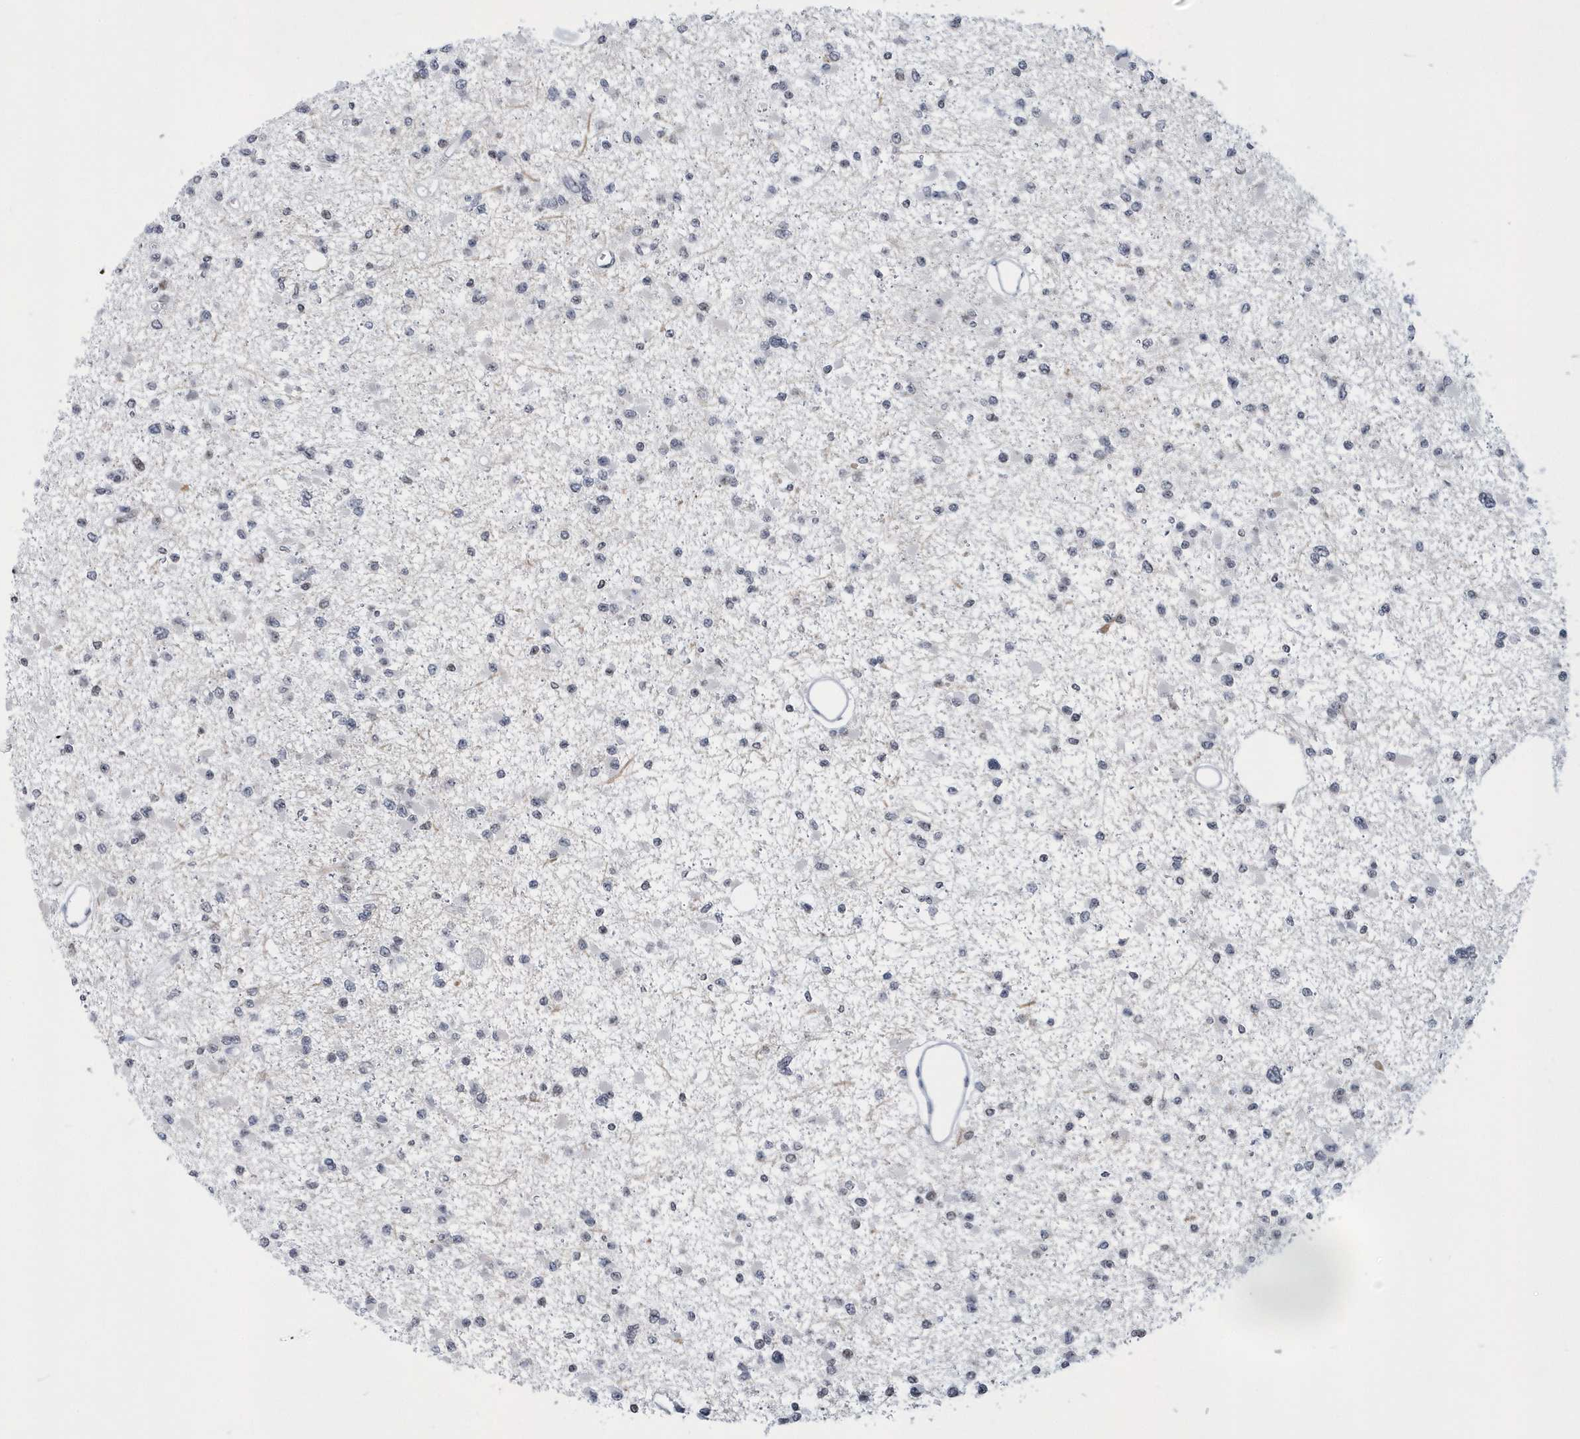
{"staining": {"intensity": "negative", "quantity": "none", "location": "none"}, "tissue": "glioma", "cell_type": "Tumor cells", "image_type": "cancer", "snomed": [{"axis": "morphology", "description": "Glioma, malignant, Low grade"}, {"axis": "topography", "description": "Brain"}], "caption": "Immunohistochemical staining of malignant glioma (low-grade) displays no significant expression in tumor cells. (DAB immunohistochemistry visualized using brightfield microscopy, high magnification).", "gene": "VWA5B2", "patient": {"sex": "female", "age": 22}}